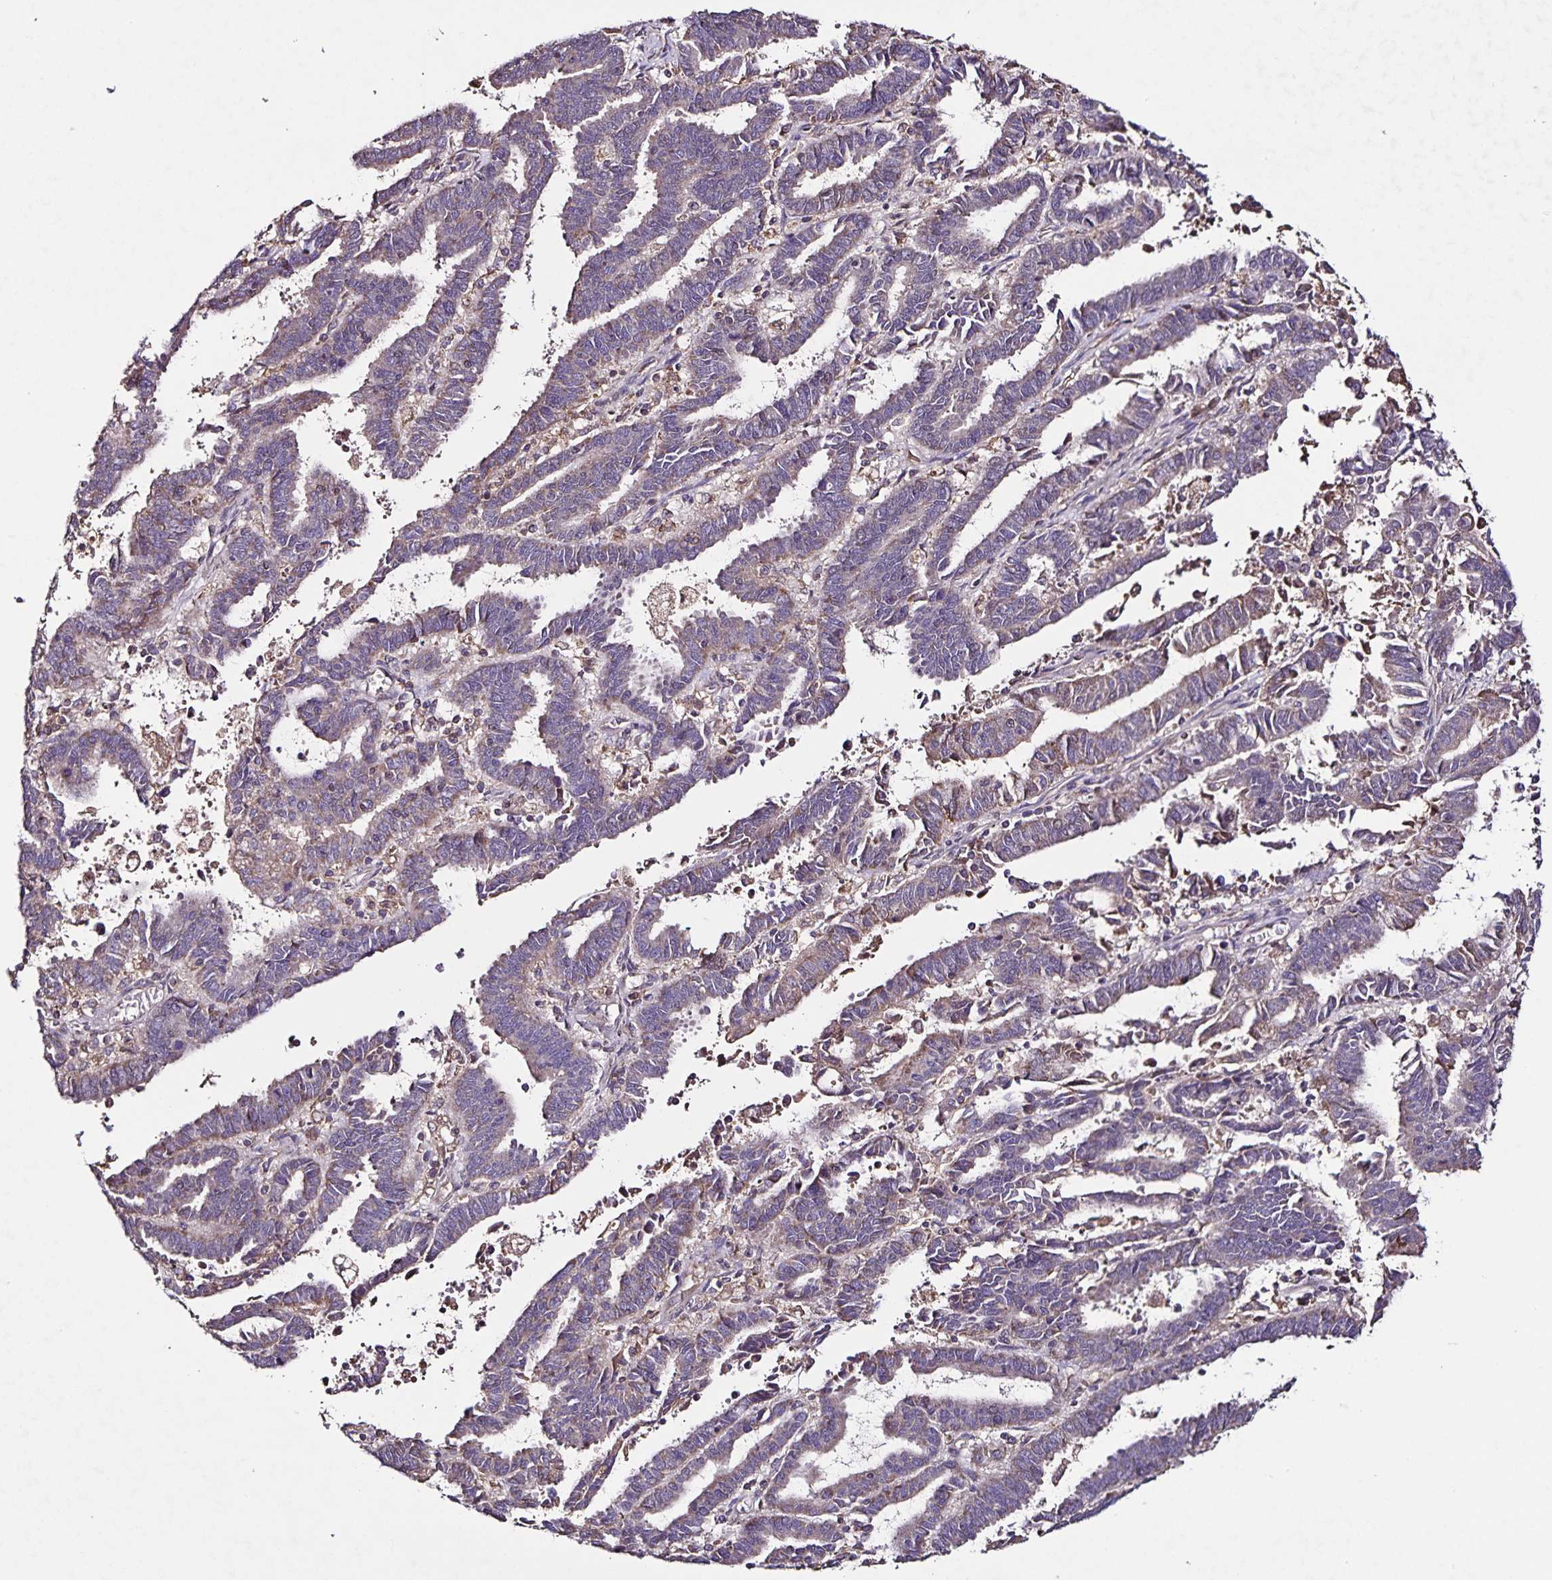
{"staining": {"intensity": "weak", "quantity": "<25%", "location": "cytoplasmic/membranous"}, "tissue": "endometrial cancer", "cell_type": "Tumor cells", "image_type": "cancer", "snomed": [{"axis": "morphology", "description": "Adenocarcinoma, NOS"}, {"axis": "topography", "description": "Uterus"}], "caption": "An image of human endometrial cancer (adenocarcinoma) is negative for staining in tumor cells.", "gene": "MAN1A1", "patient": {"sex": "female", "age": 83}}